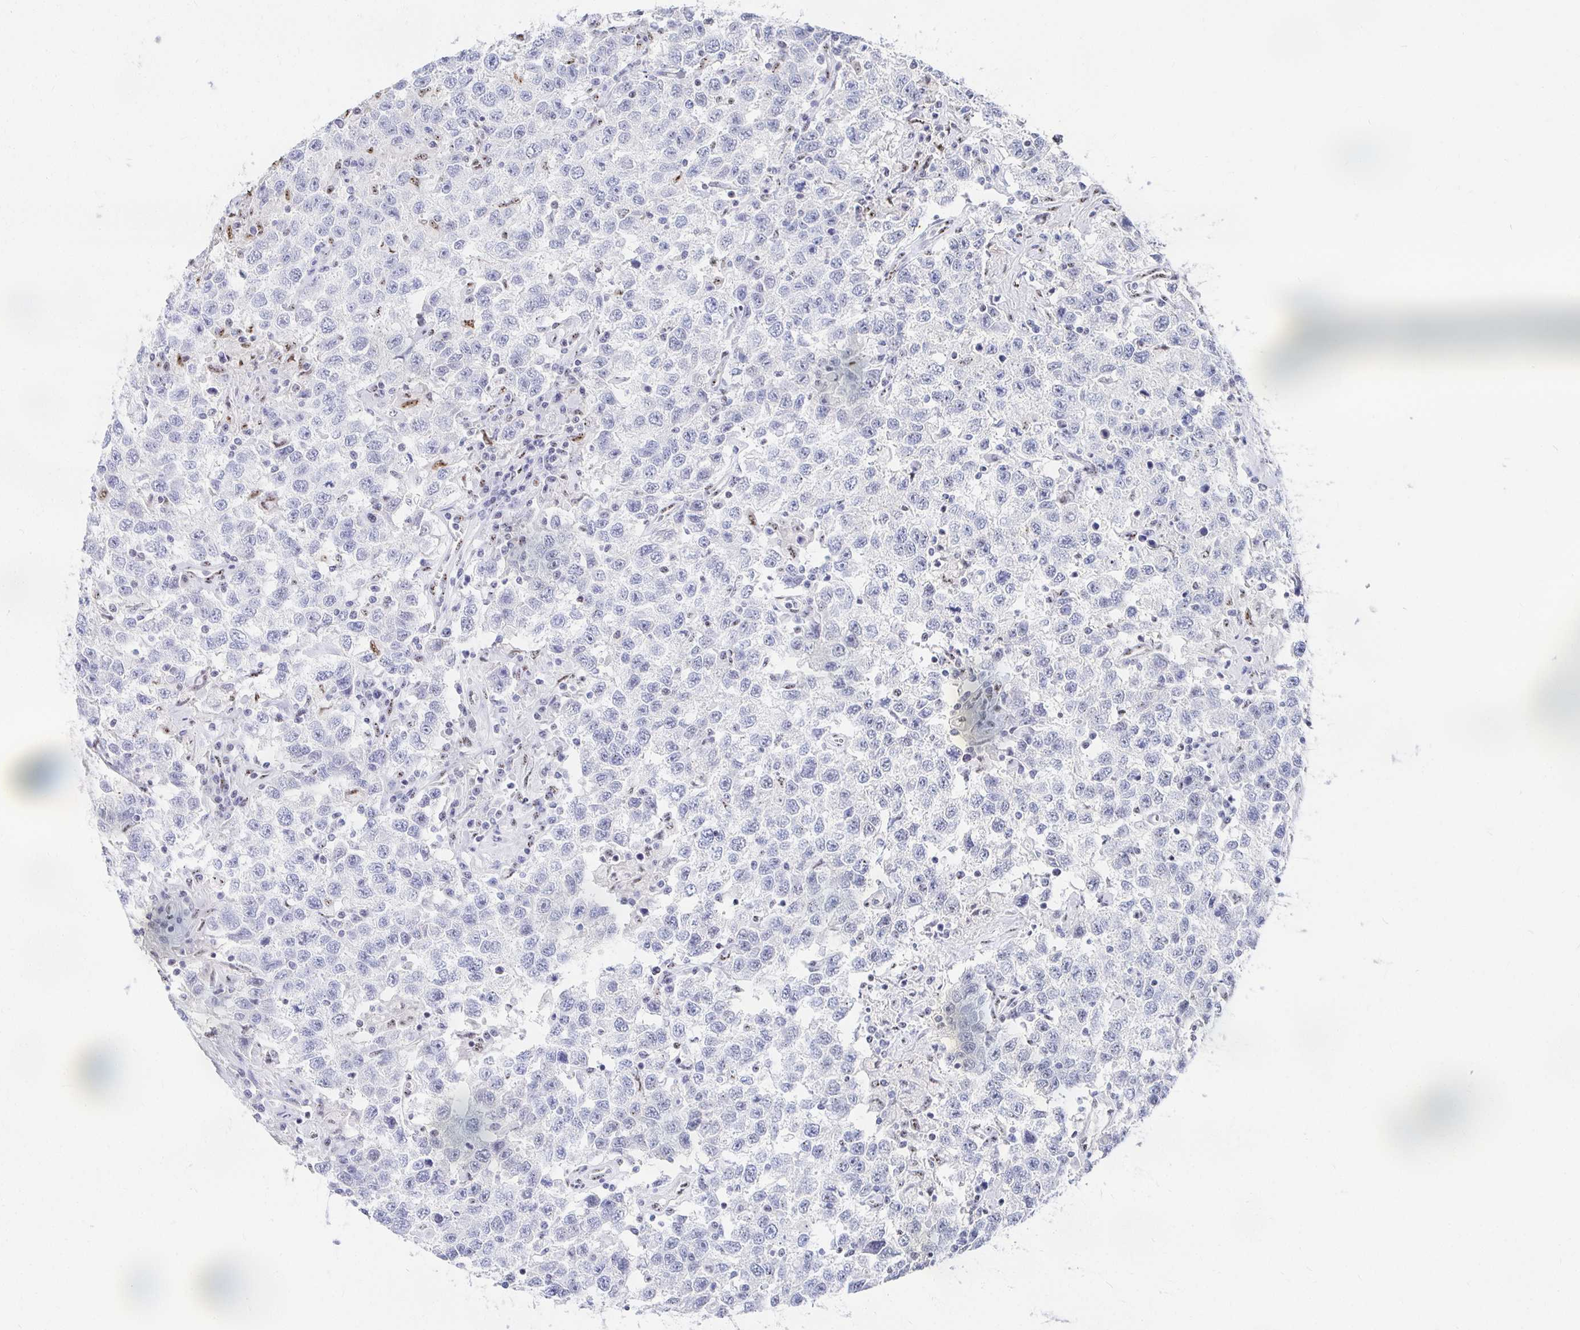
{"staining": {"intensity": "negative", "quantity": "none", "location": "none"}, "tissue": "testis cancer", "cell_type": "Tumor cells", "image_type": "cancer", "snomed": [{"axis": "morphology", "description": "Seminoma, NOS"}, {"axis": "topography", "description": "Testis"}], "caption": "DAB immunohistochemical staining of testis cancer displays no significant positivity in tumor cells.", "gene": "CLIC3", "patient": {"sex": "male", "age": 41}}